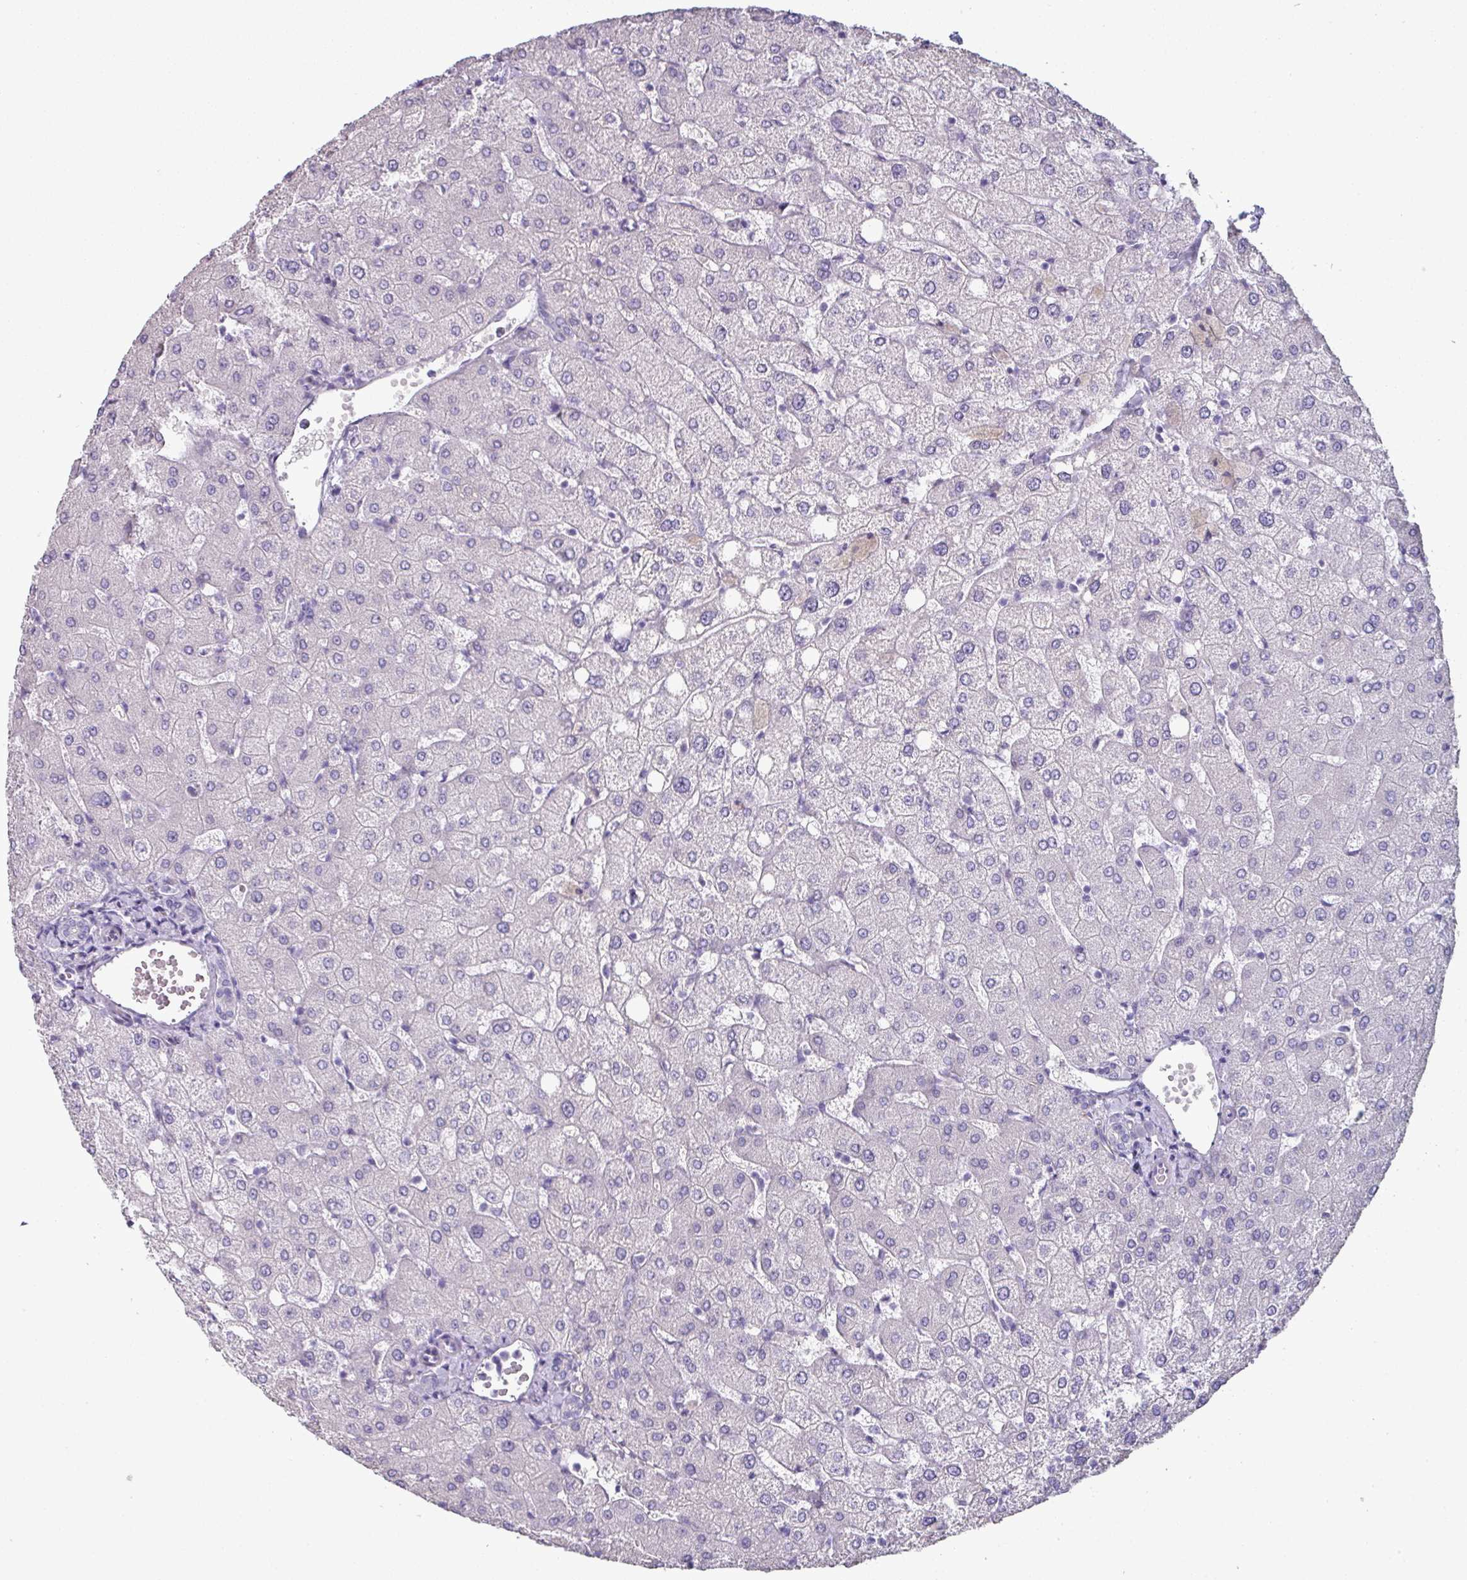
{"staining": {"intensity": "negative", "quantity": "none", "location": "none"}, "tissue": "liver", "cell_type": "Cholangiocytes", "image_type": "normal", "snomed": [{"axis": "morphology", "description": "Normal tissue, NOS"}, {"axis": "topography", "description": "Liver"}], "caption": "High power microscopy histopathology image of an IHC image of benign liver, revealing no significant positivity in cholangiocytes. Nuclei are stained in blue.", "gene": "SLC17A7", "patient": {"sex": "female", "age": 54}}